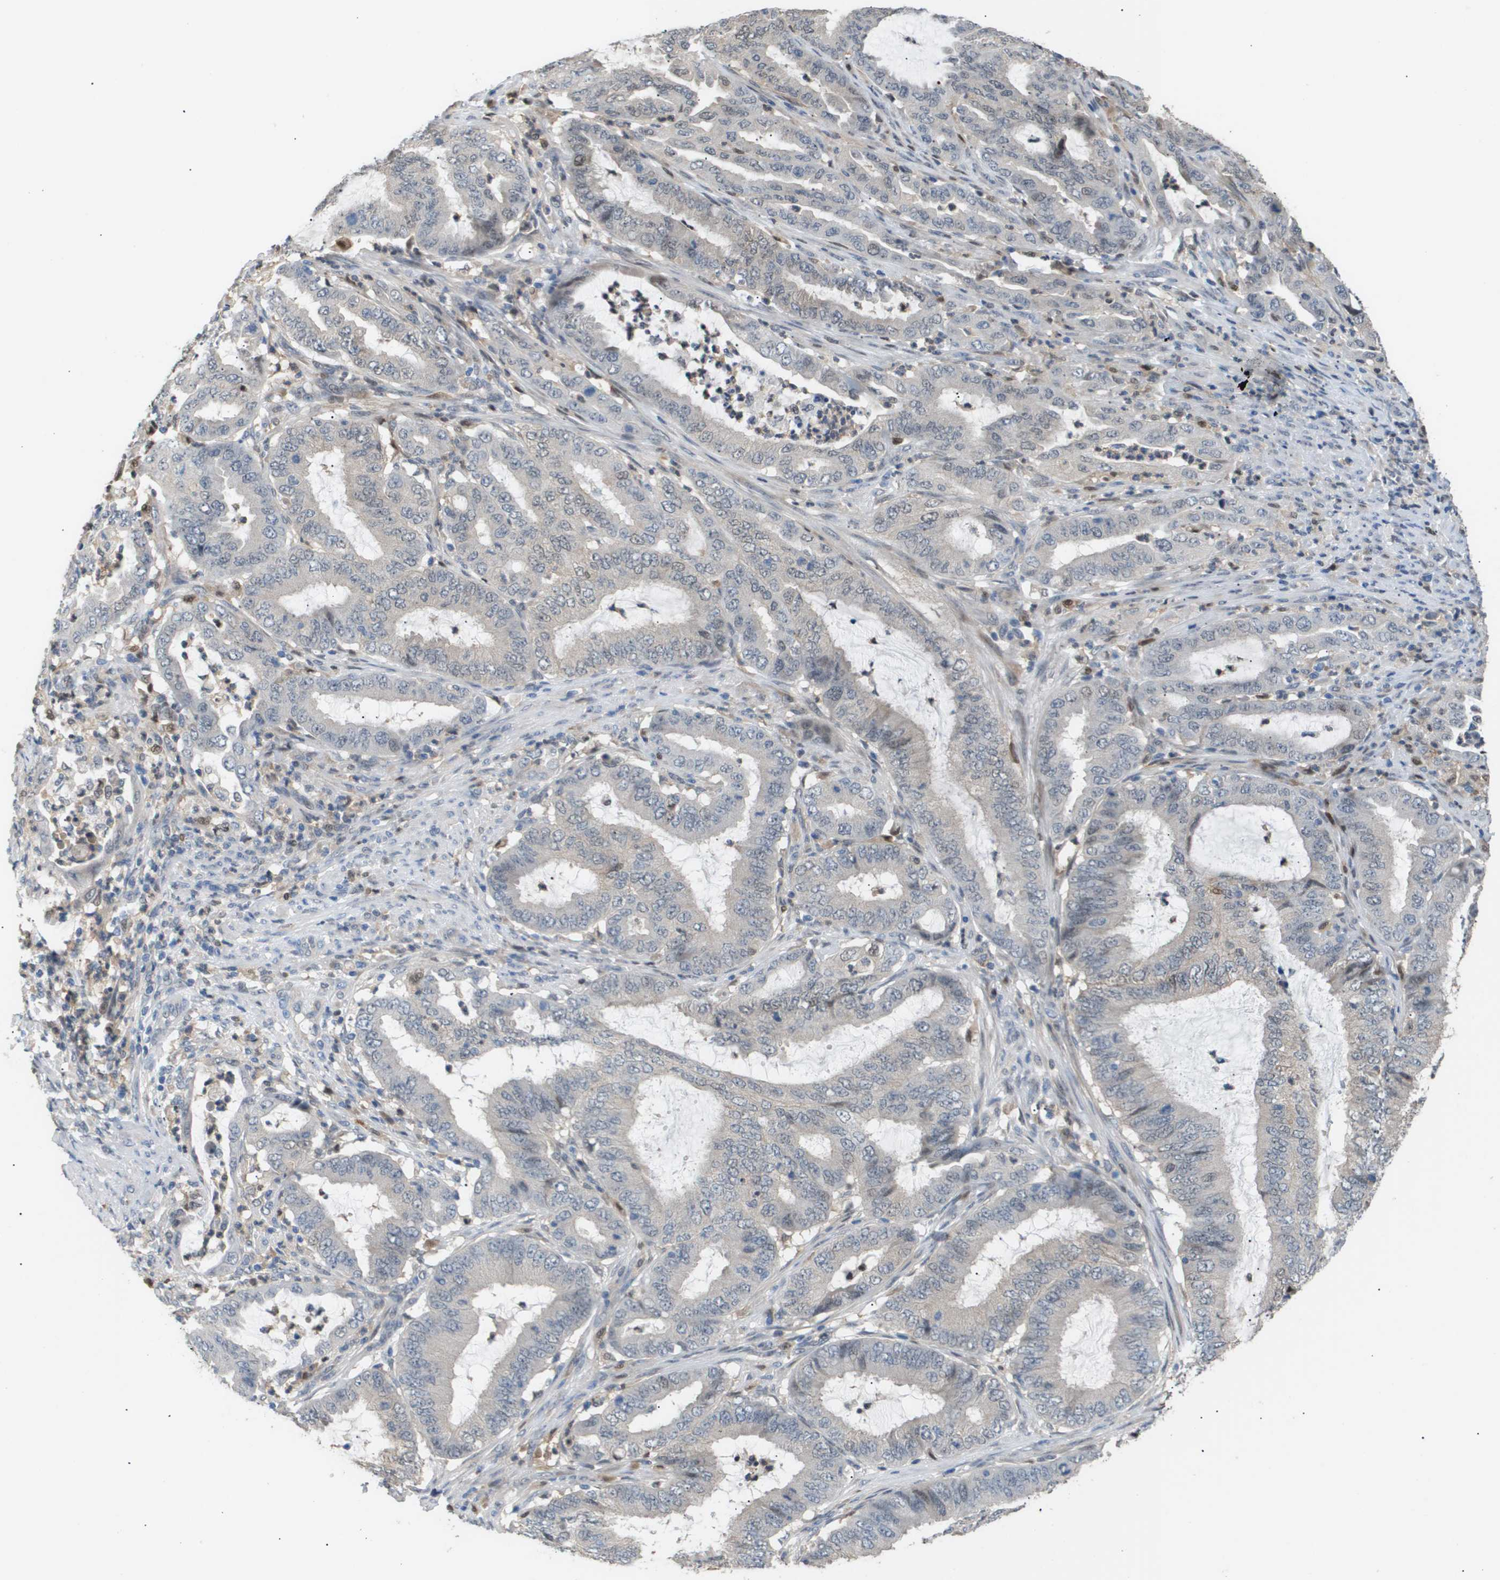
{"staining": {"intensity": "negative", "quantity": "none", "location": "none"}, "tissue": "endometrial cancer", "cell_type": "Tumor cells", "image_type": "cancer", "snomed": [{"axis": "morphology", "description": "Adenocarcinoma, NOS"}, {"axis": "topography", "description": "Endometrium"}], "caption": "Immunohistochemistry (IHC) image of human endometrial cancer stained for a protein (brown), which exhibits no staining in tumor cells.", "gene": "AKR1A1", "patient": {"sex": "female", "age": 70}}